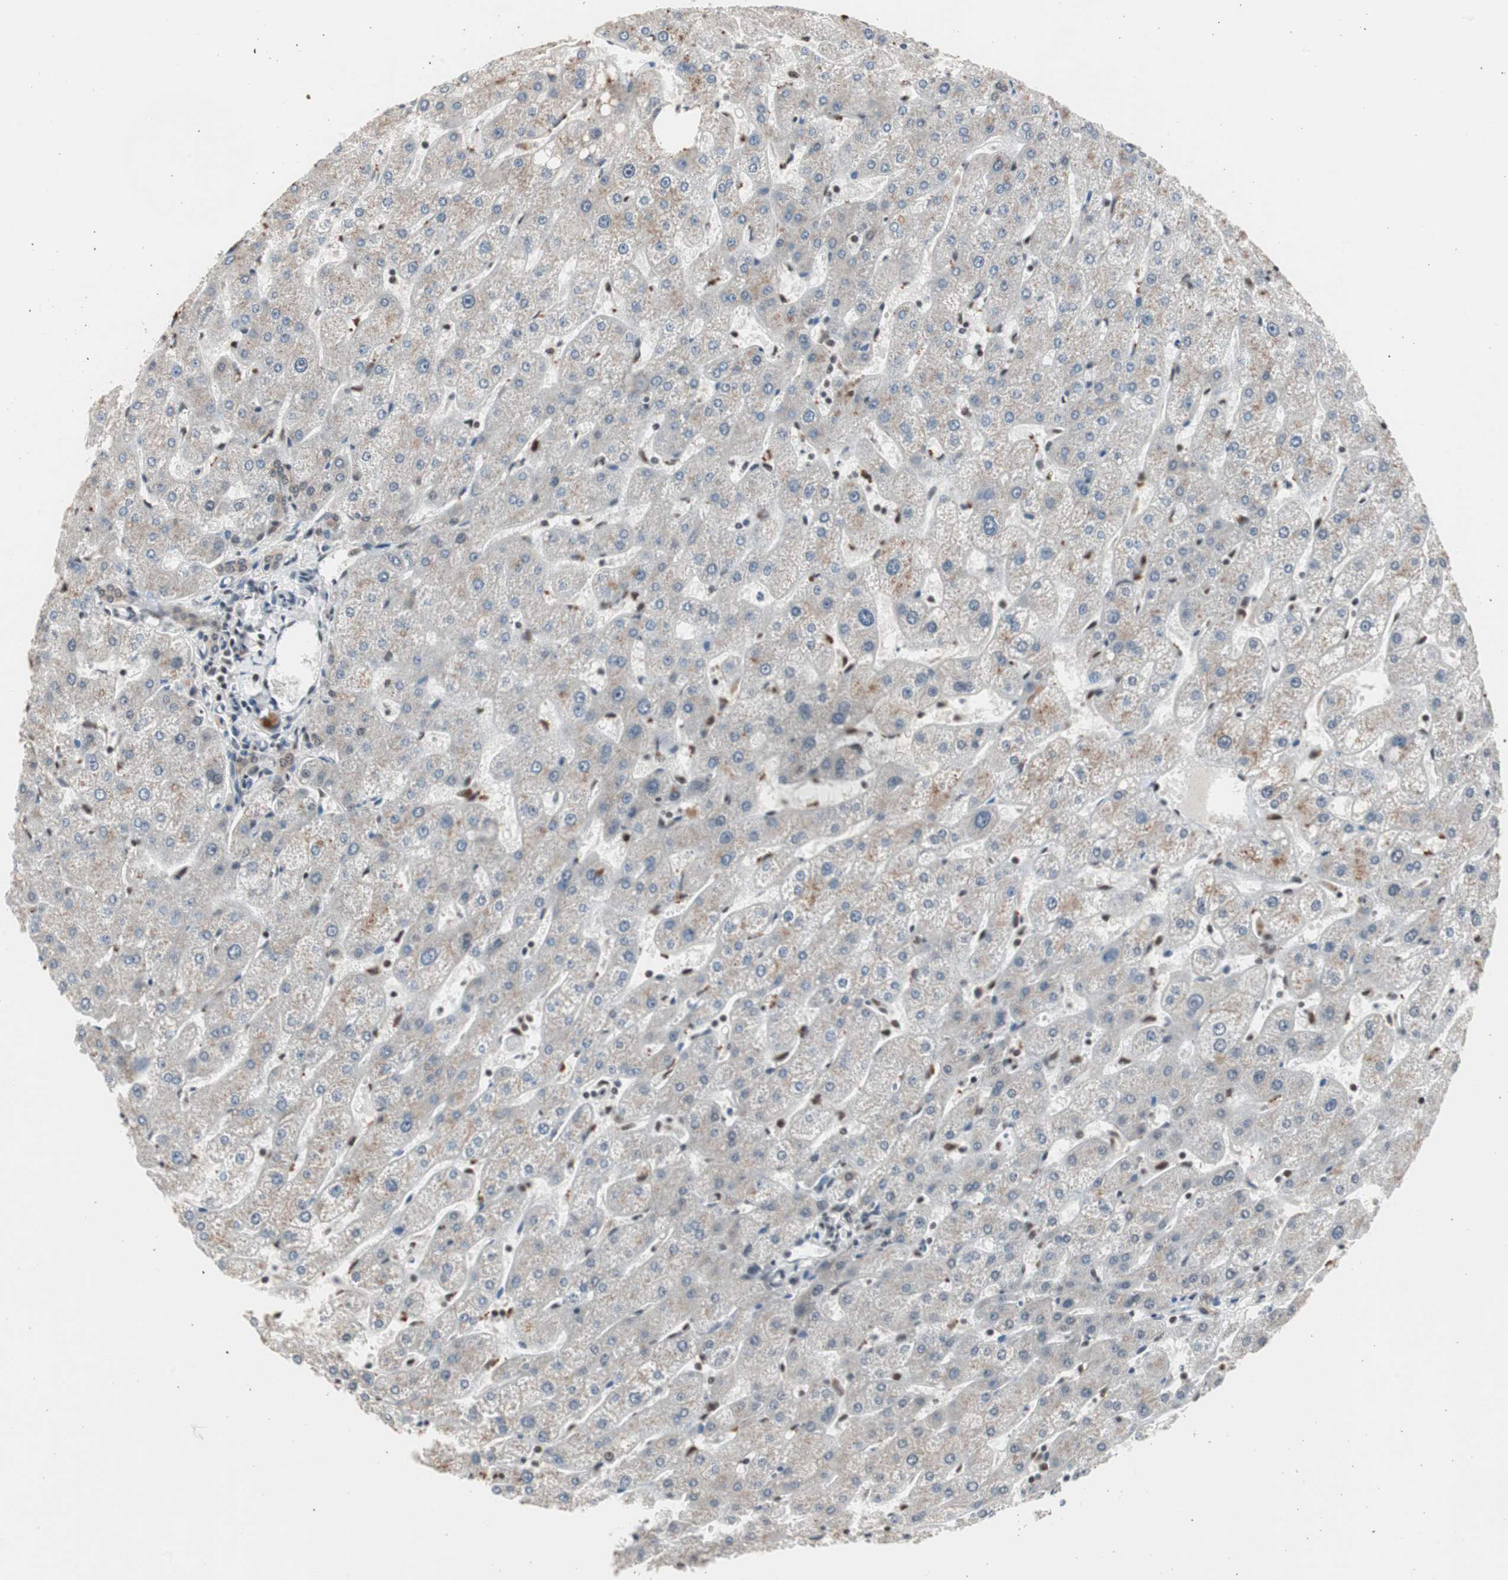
{"staining": {"intensity": "moderate", "quantity": ">75%", "location": "cytoplasmic/membranous"}, "tissue": "liver", "cell_type": "Cholangiocytes", "image_type": "normal", "snomed": [{"axis": "morphology", "description": "Normal tissue, NOS"}, {"axis": "topography", "description": "Liver"}], "caption": "Benign liver shows moderate cytoplasmic/membranous expression in approximately >75% of cholangiocytes.", "gene": "RPA1", "patient": {"sex": "male", "age": 67}}